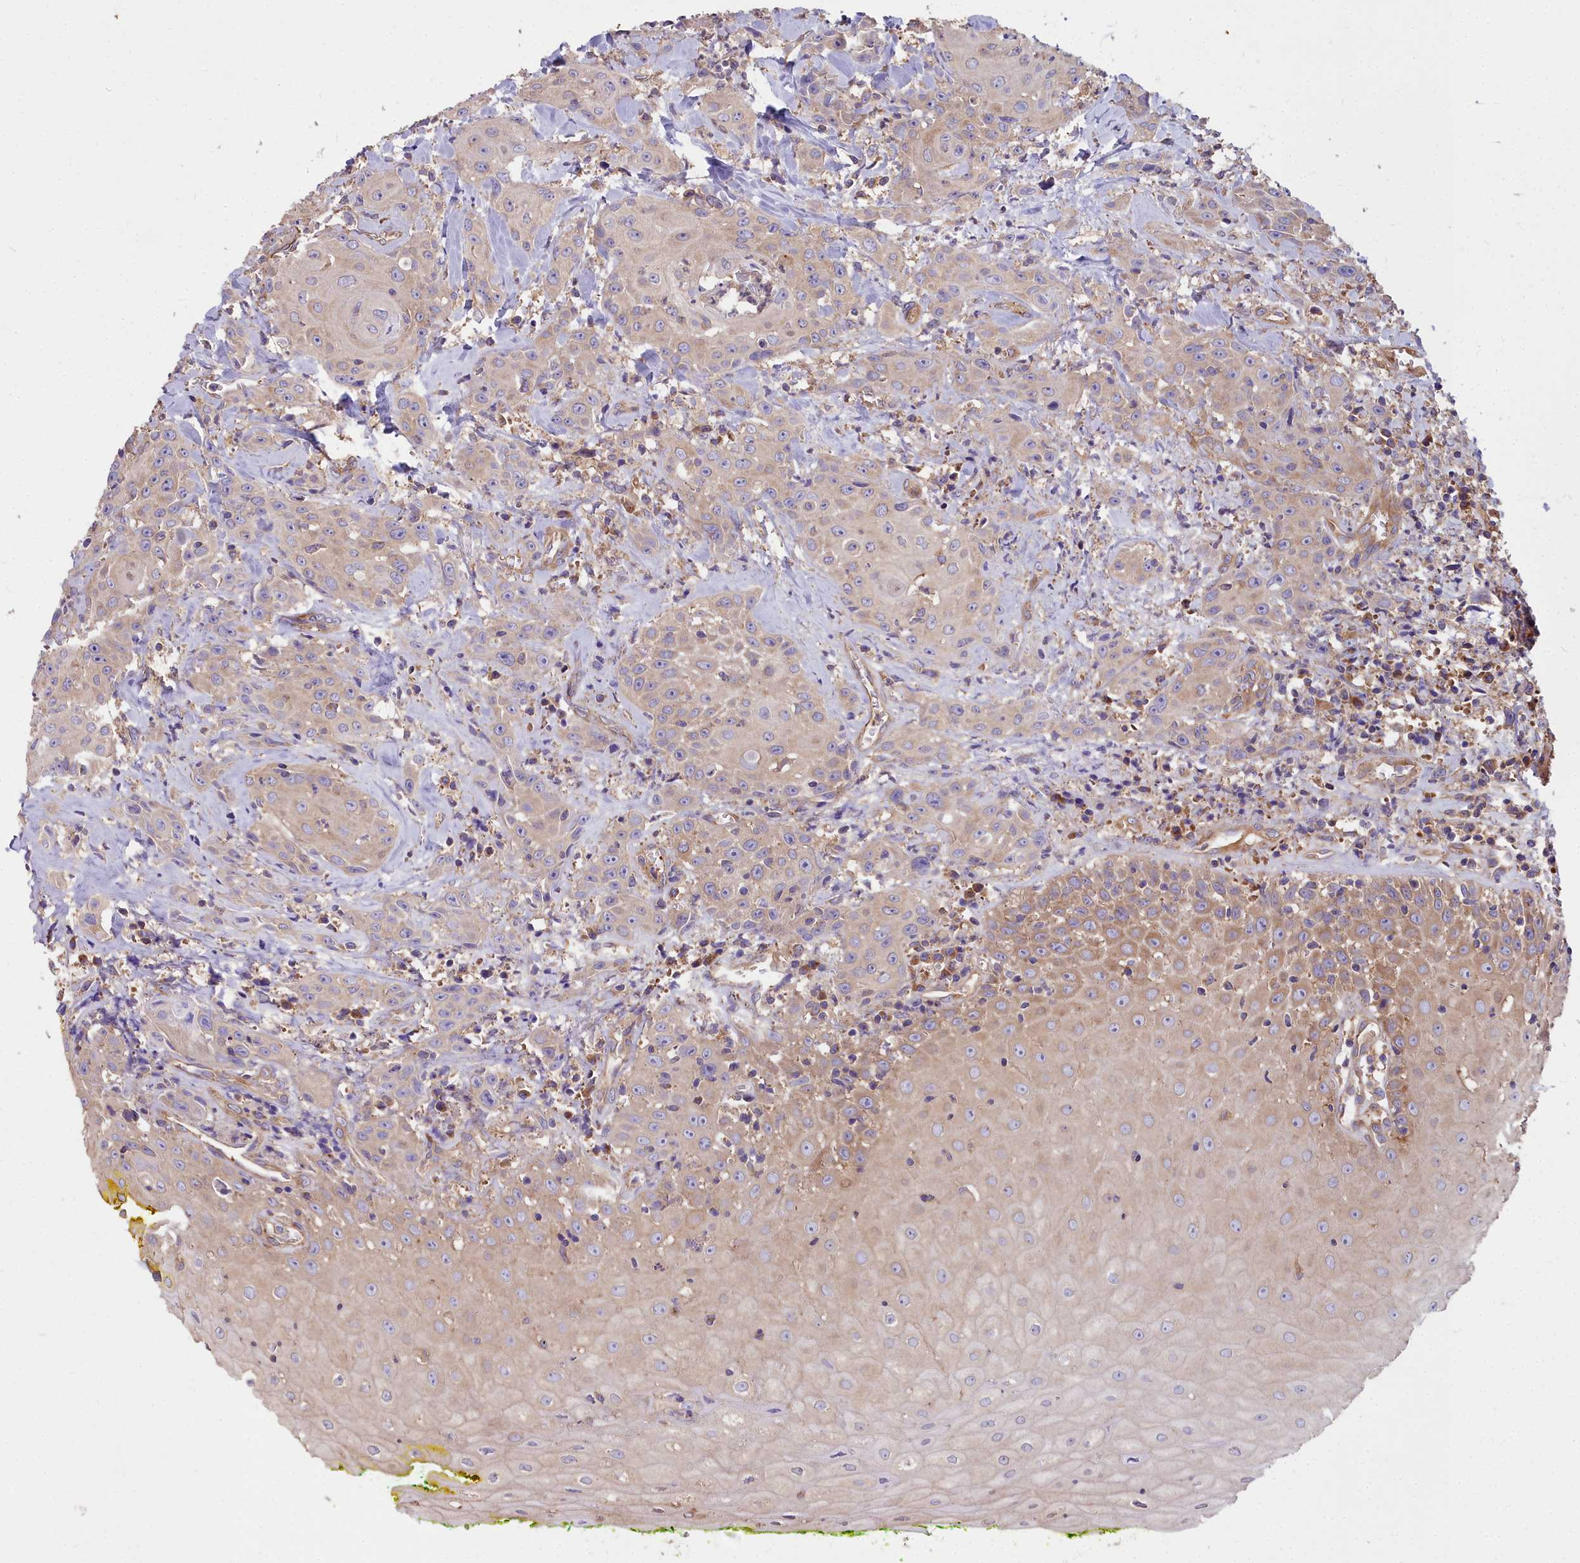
{"staining": {"intensity": "weak", "quantity": "25%-75%", "location": "cytoplasmic/membranous"}, "tissue": "head and neck cancer", "cell_type": "Tumor cells", "image_type": "cancer", "snomed": [{"axis": "morphology", "description": "Squamous cell carcinoma, NOS"}, {"axis": "topography", "description": "Oral tissue"}, {"axis": "topography", "description": "Head-Neck"}], "caption": "This image demonstrates IHC staining of head and neck cancer (squamous cell carcinoma), with low weak cytoplasmic/membranous staining in approximately 25%-75% of tumor cells.", "gene": "DCTN3", "patient": {"sex": "female", "age": 82}}